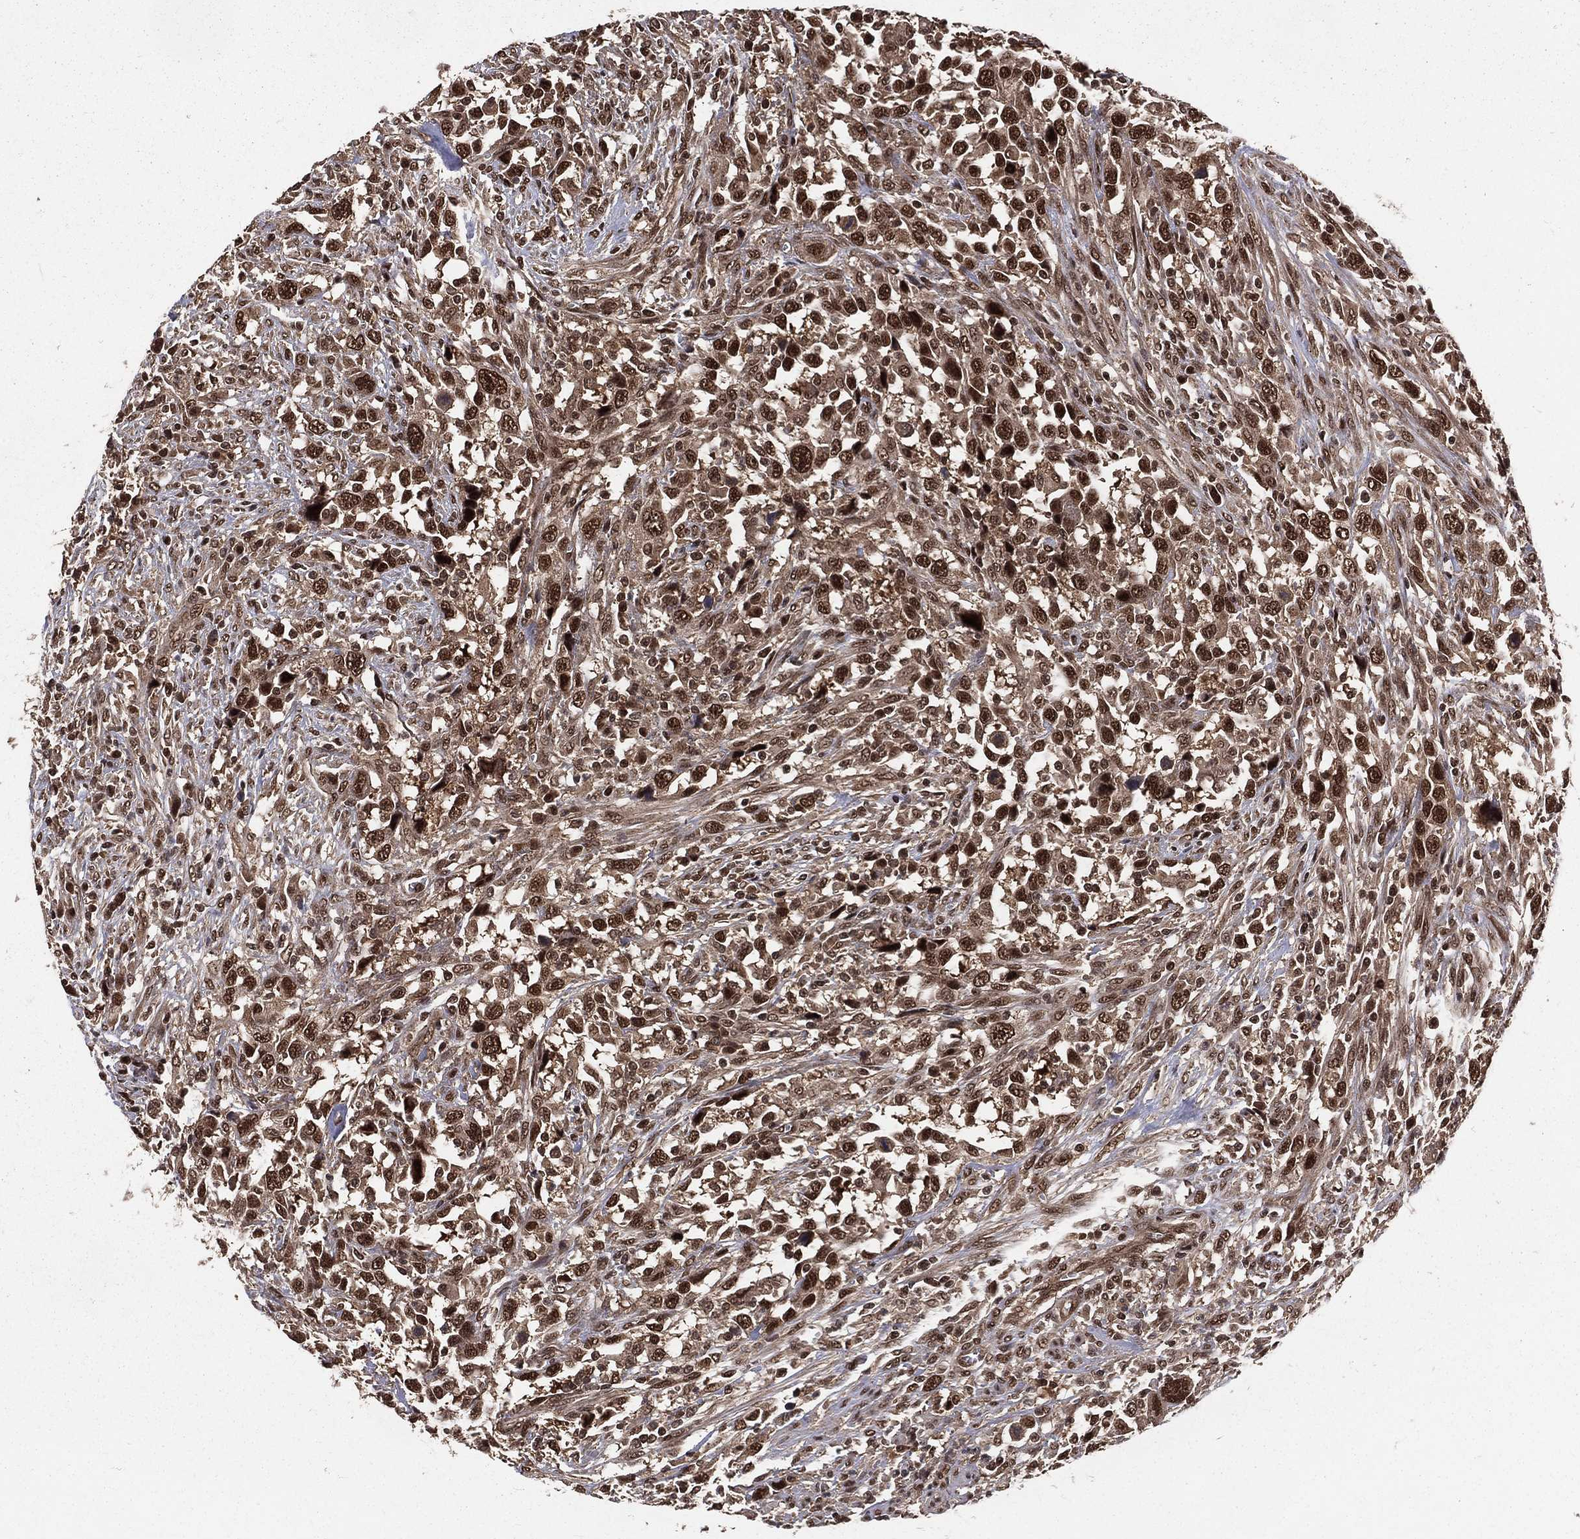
{"staining": {"intensity": "strong", "quantity": ">75%", "location": "nuclear"}, "tissue": "urothelial cancer", "cell_type": "Tumor cells", "image_type": "cancer", "snomed": [{"axis": "morphology", "description": "Urothelial carcinoma, NOS"}, {"axis": "morphology", "description": "Urothelial carcinoma, High grade"}, {"axis": "topography", "description": "Urinary bladder"}], "caption": "Immunohistochemistry of transitional cell carcinoma shows high levels of strong nuclear staining in about >75% of tumor cells.", "gene": "COPS4", "patient": {"sex": "female", "age": 64}}